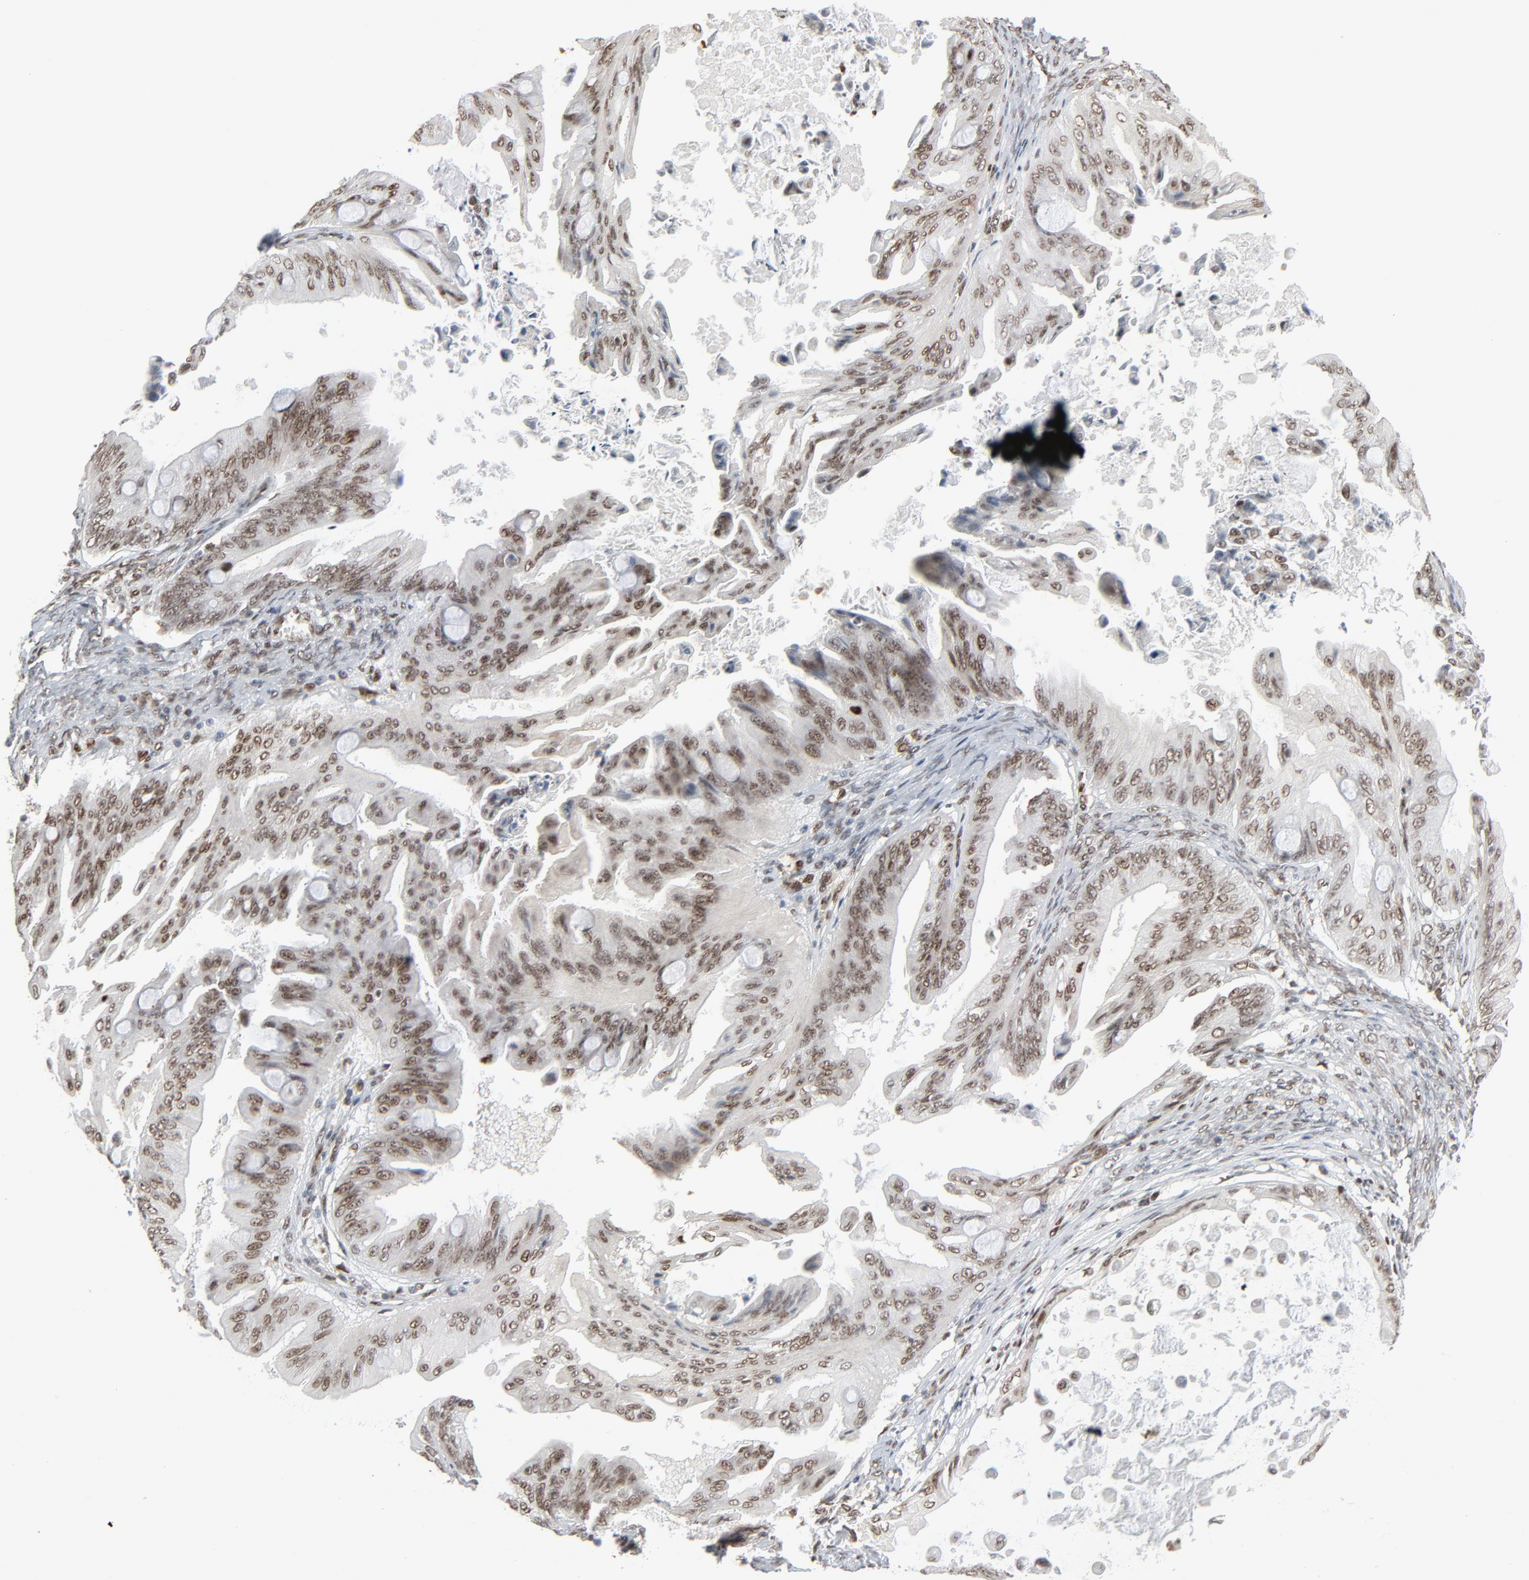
{"staining": {"intensity": "moderate", "quantity": ">75%", "location": "nuclear"}, "tissue": "ovarian cancer", "cell_type": "Tumor cells", "image_type": "cancer", "snomed": [{"axis": "morphology", "description": "Cystadenocarcinoma, mucinous, NOS"}, {"axis": "topography", "description": "Ovary"}], "caption": "Immunohistochemical staining of human ovarian cancer displays medium levels of moderate nuclear expression in about >75% of tumor cells. Ihc stains the protein in brown and the nuclei are stained blue.", "gene": "CUX1", "patient": {"sex": "female", "age": 37}}